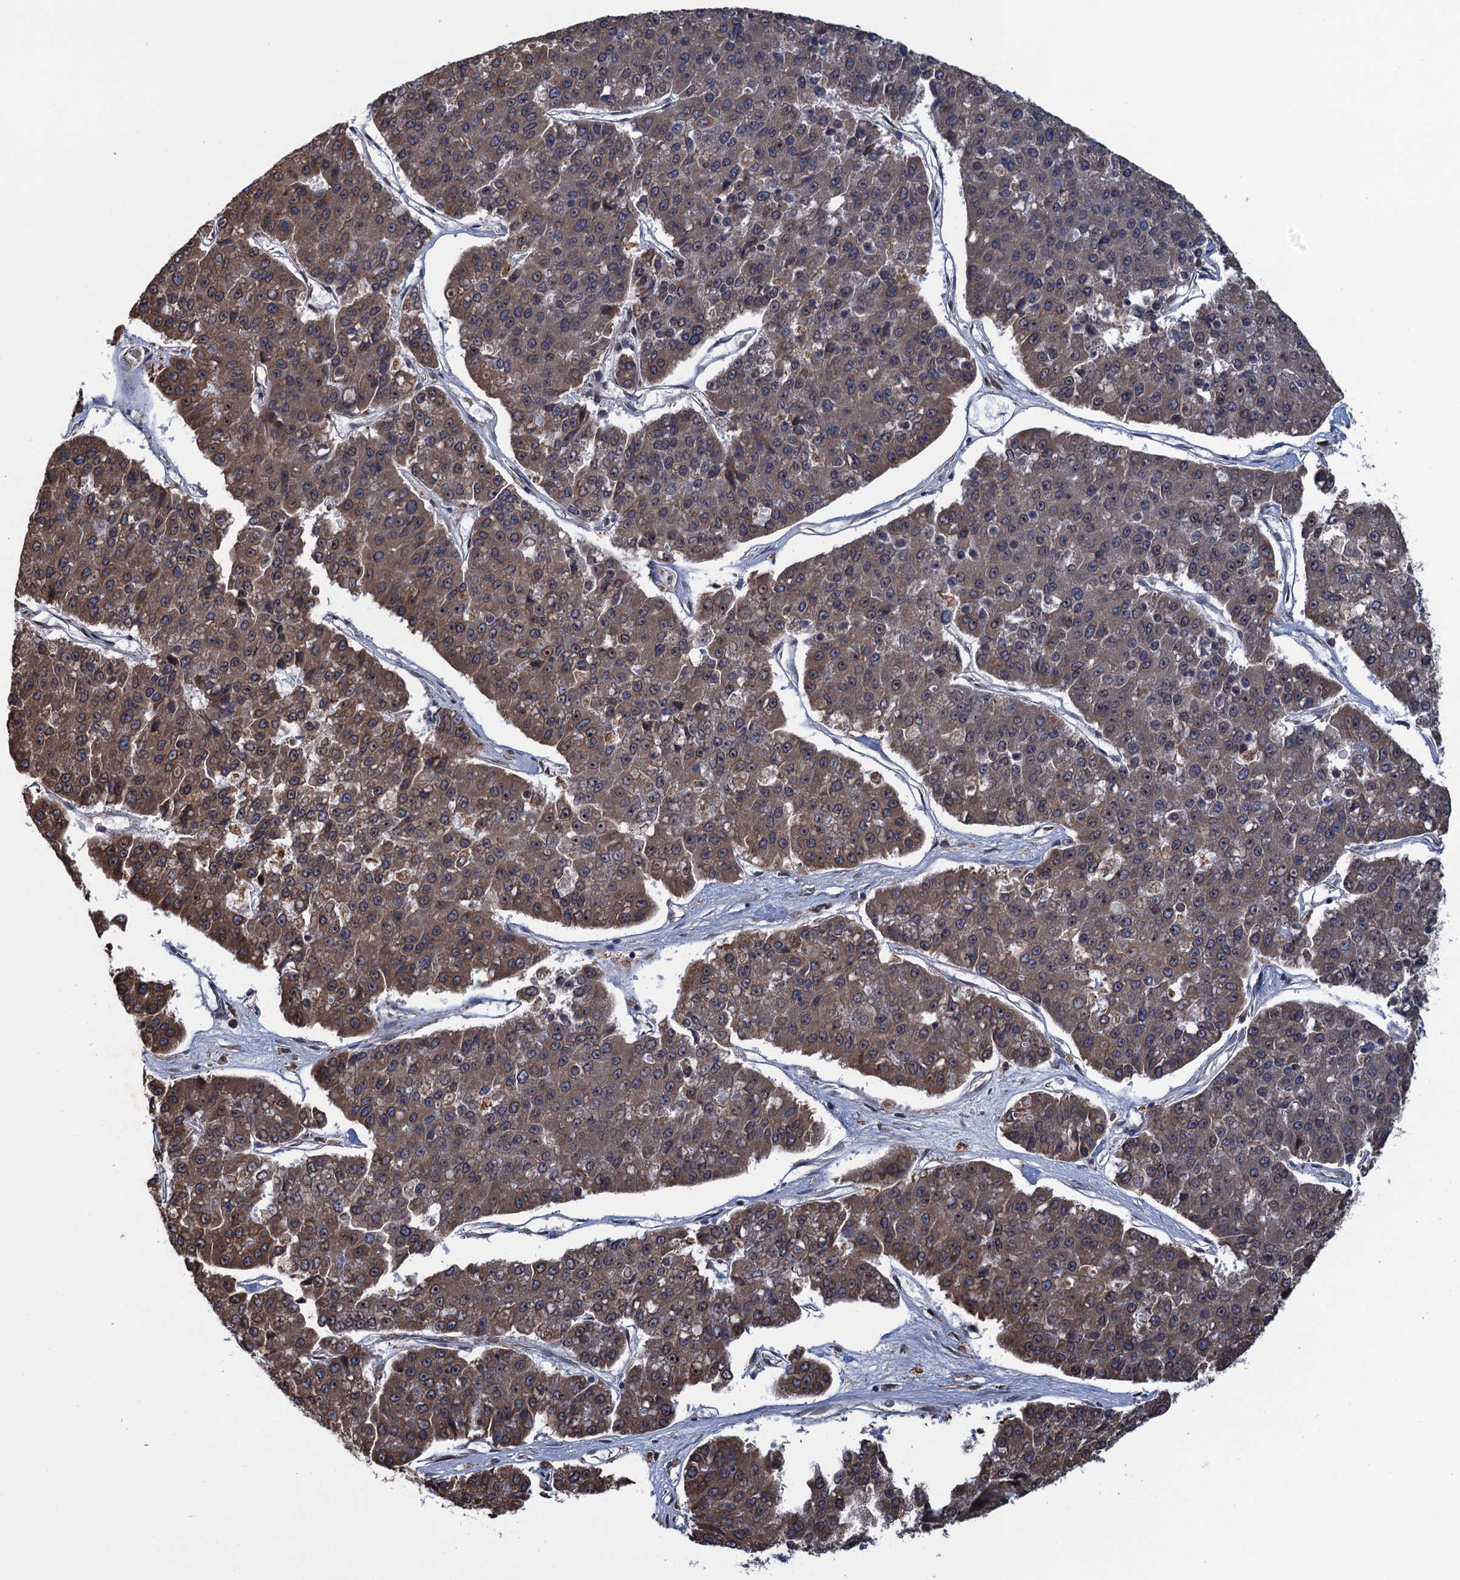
{"staining": {"intensity": "moderate", "quantity": "25%-75%", "location": "cytoplasmic/membranous"}, "tissue": "pancreatic cancer", "cell_type": "Tumor cells", "image_type": "cancer", "snomed": [{"axis": "morphology", "description": "Adenocarcinoma, NOS"}, {"axis": "topography", "description": "Pancreas"}], "caption": "Immunohistochemistry (IHC) (DAB) staining of human pancreatic cancer (adenocarcinoma) shows moderate cytoplasmic/membranous protein staining in about 25%-75% of tumor cells.", "gene": "ARMC5", "patient": {"sex": "male", "age": 50}}